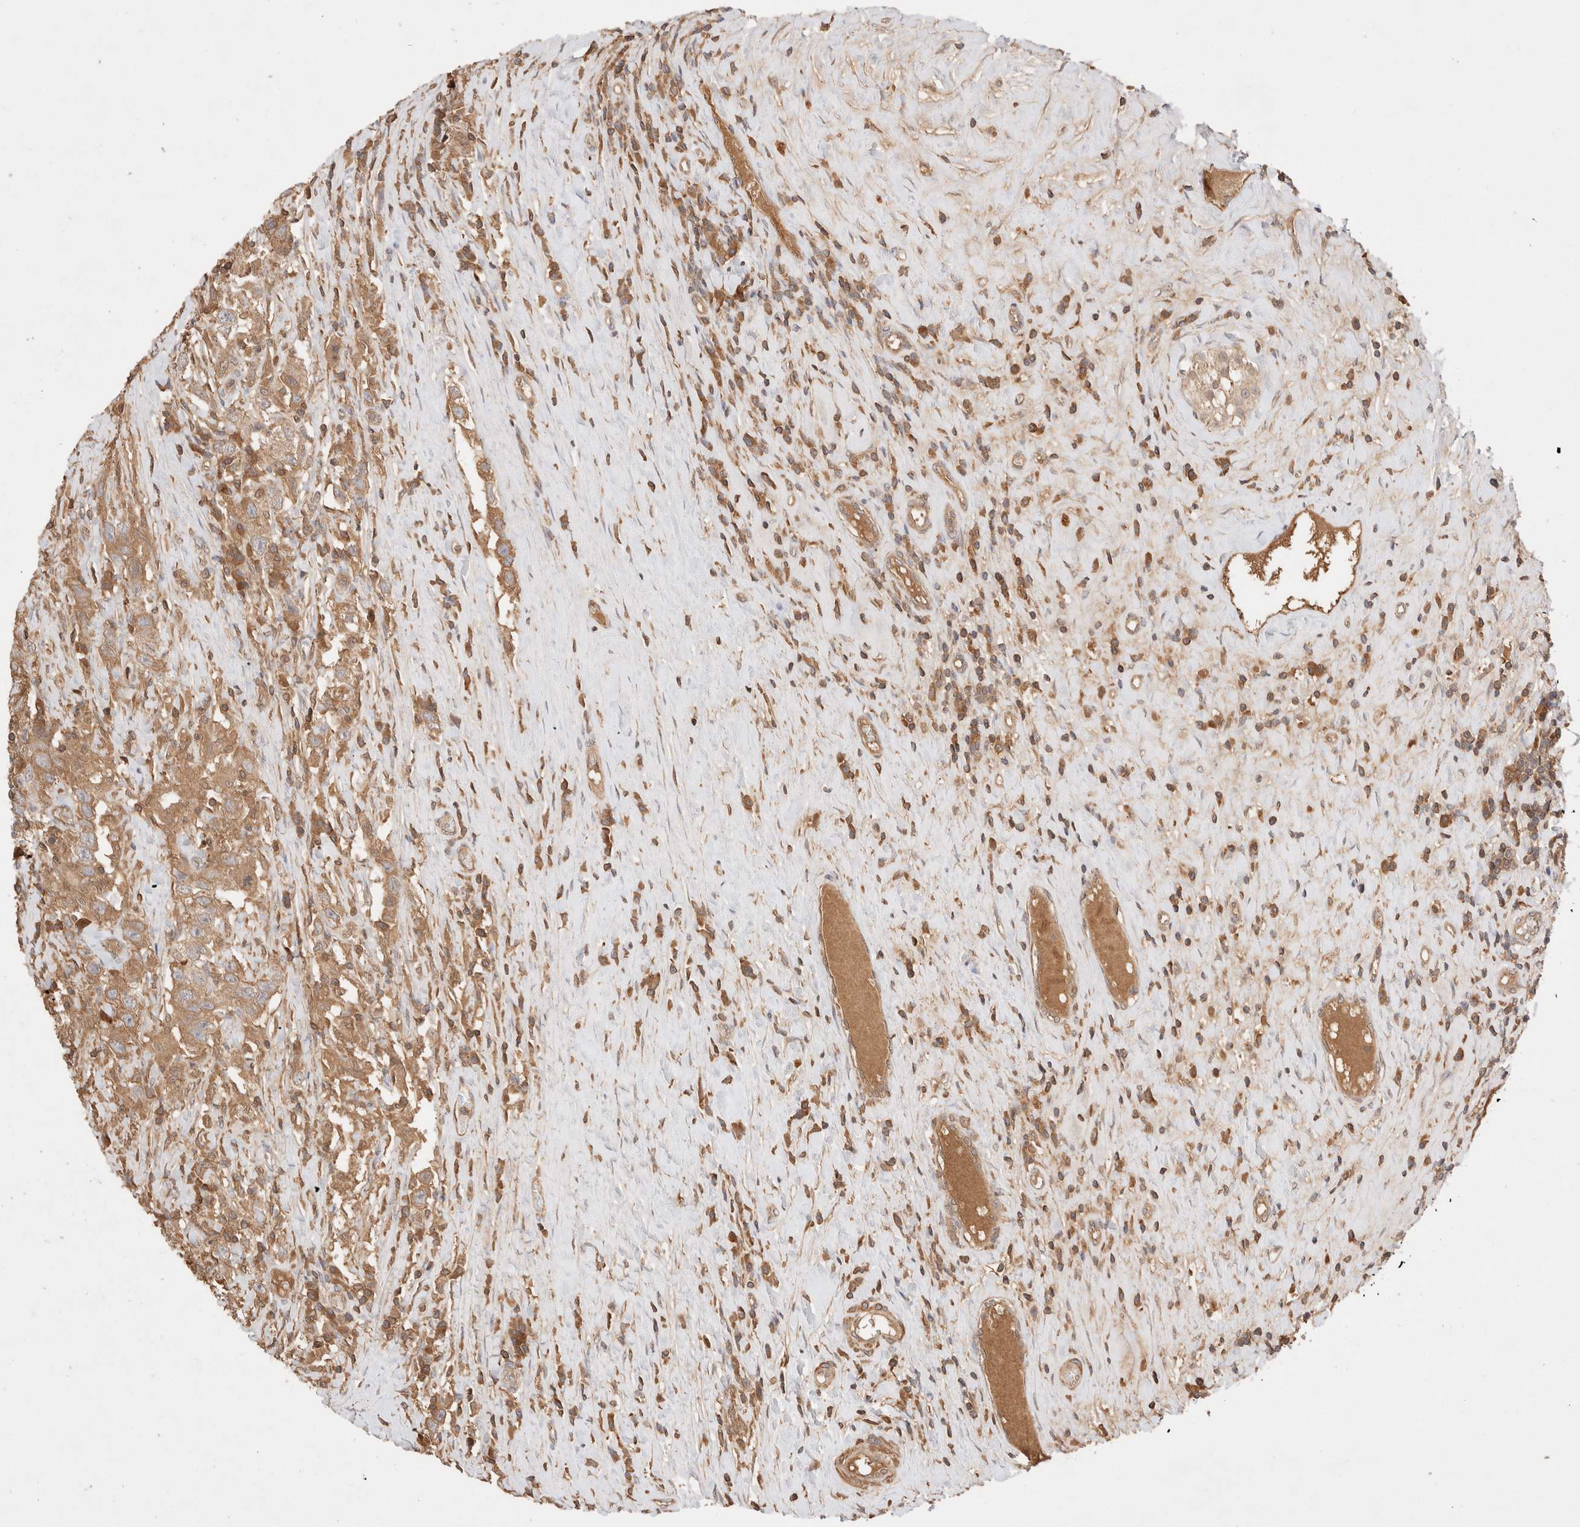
{"staining": {"intensity": "moderate", "quantity": ">75%", "location": "cytoplasmic/membranous"}, "tissue": "testis cancer", "cell_type": "Tumor cells", "image_type": "cancer", "snomed": [{"axis": "morphology", "description": "Seminoma, NOS"}, {"axis": "topography", "description": "Testis"}], "caption": "A histopathology image showing moderate cytoplasmic/membranous expression in about >75% of tumor cells in seminoma (testis), as visualized by brown immunohistochemical staining.", "gene": "CARNMT1", "patient": {"sex": "male", "age": 41}}